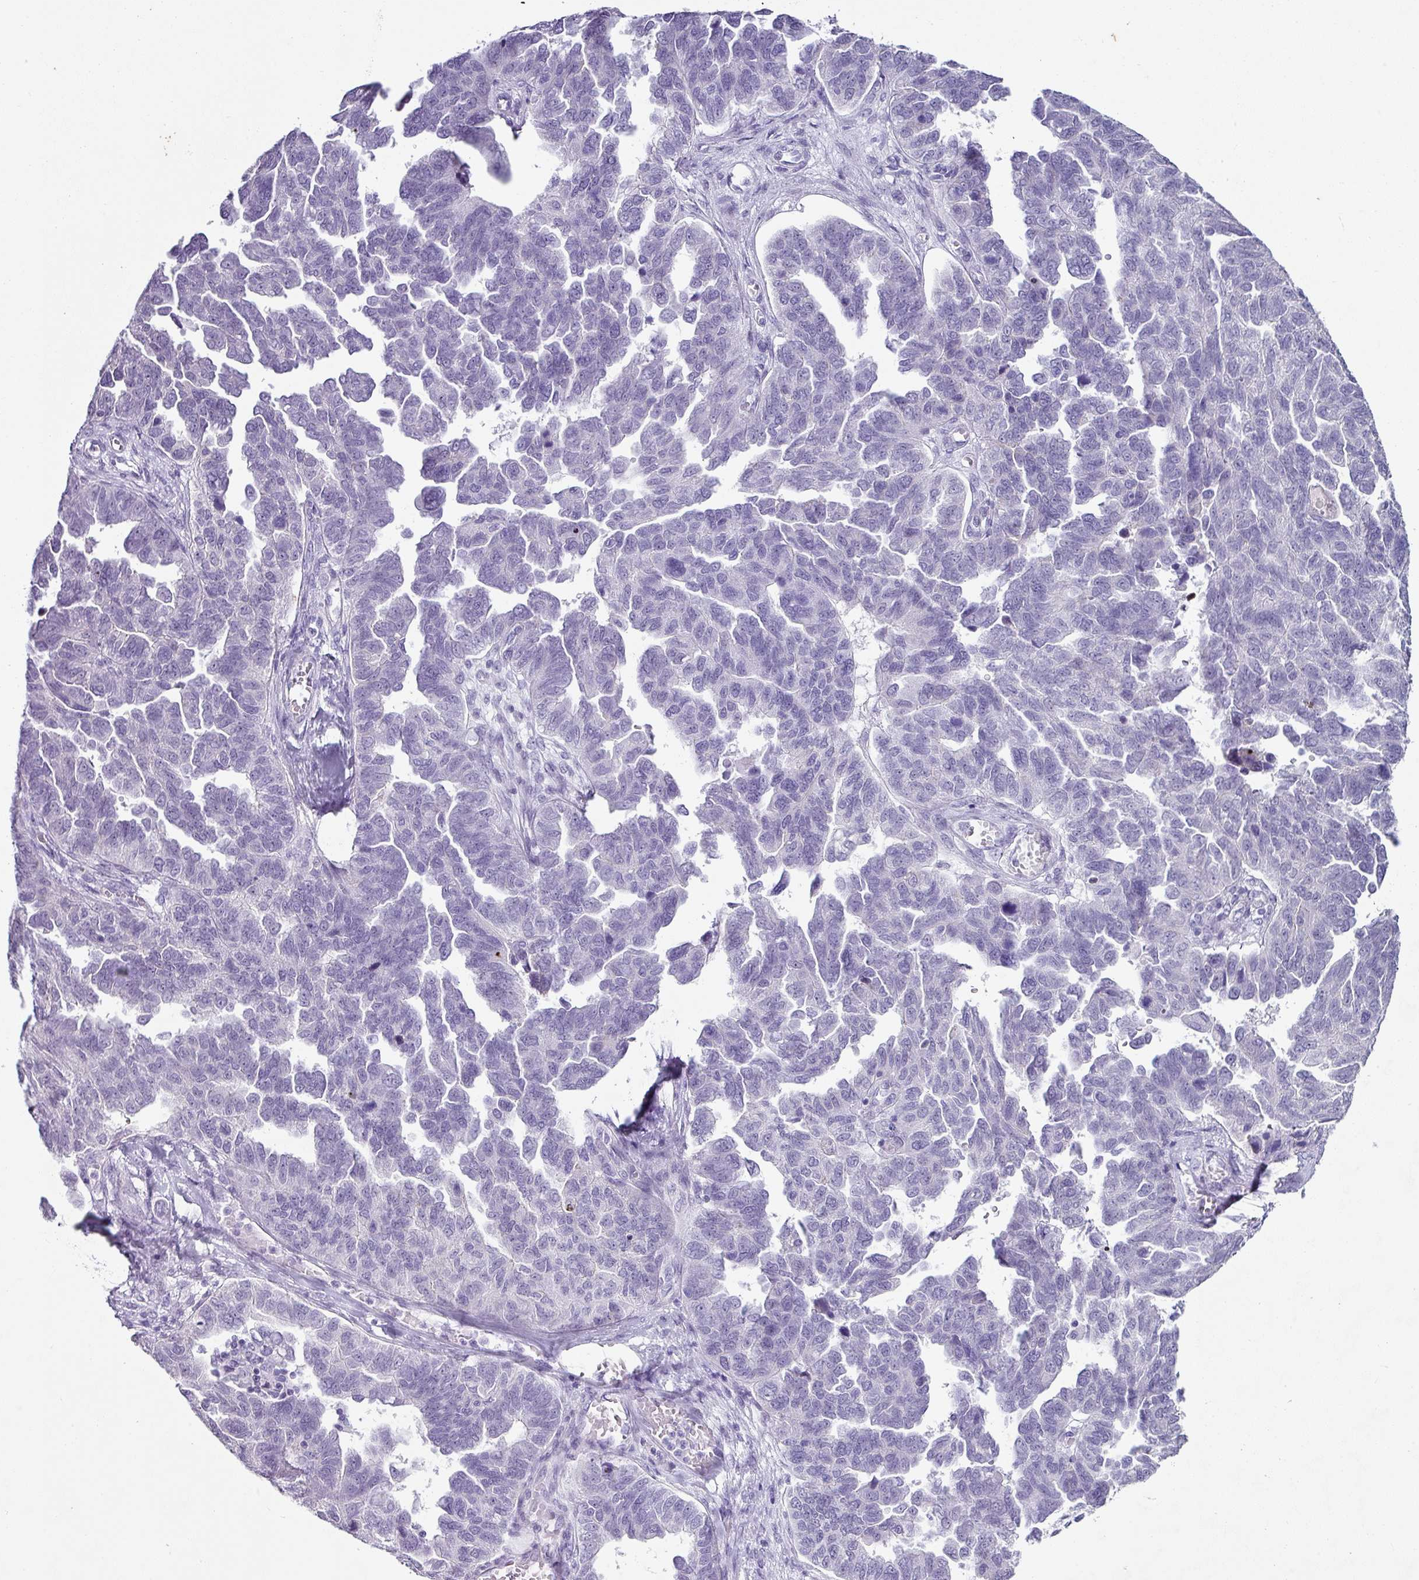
{"staining": {"intensity": "negative", "quantity": "none", "location": "none"}, "tissue": "ovarian cancer", "cell_type": "Tumor cells", "image_type": "cancer", "snomed": [{"axis": "morphology", "description": "Cystadenocarcinoma, serous, NOS"}, {"axis": "topography", "description": "Ovary"}], "caption": "A high-resolution image shows immunohistochemistry (IHC) staining of ovarian serous cystadenocarcinoma, which exhibits no significant staining in tumor cells.", "gene": "TRA2A", "patient": {"sex": "female", "age": 64}}